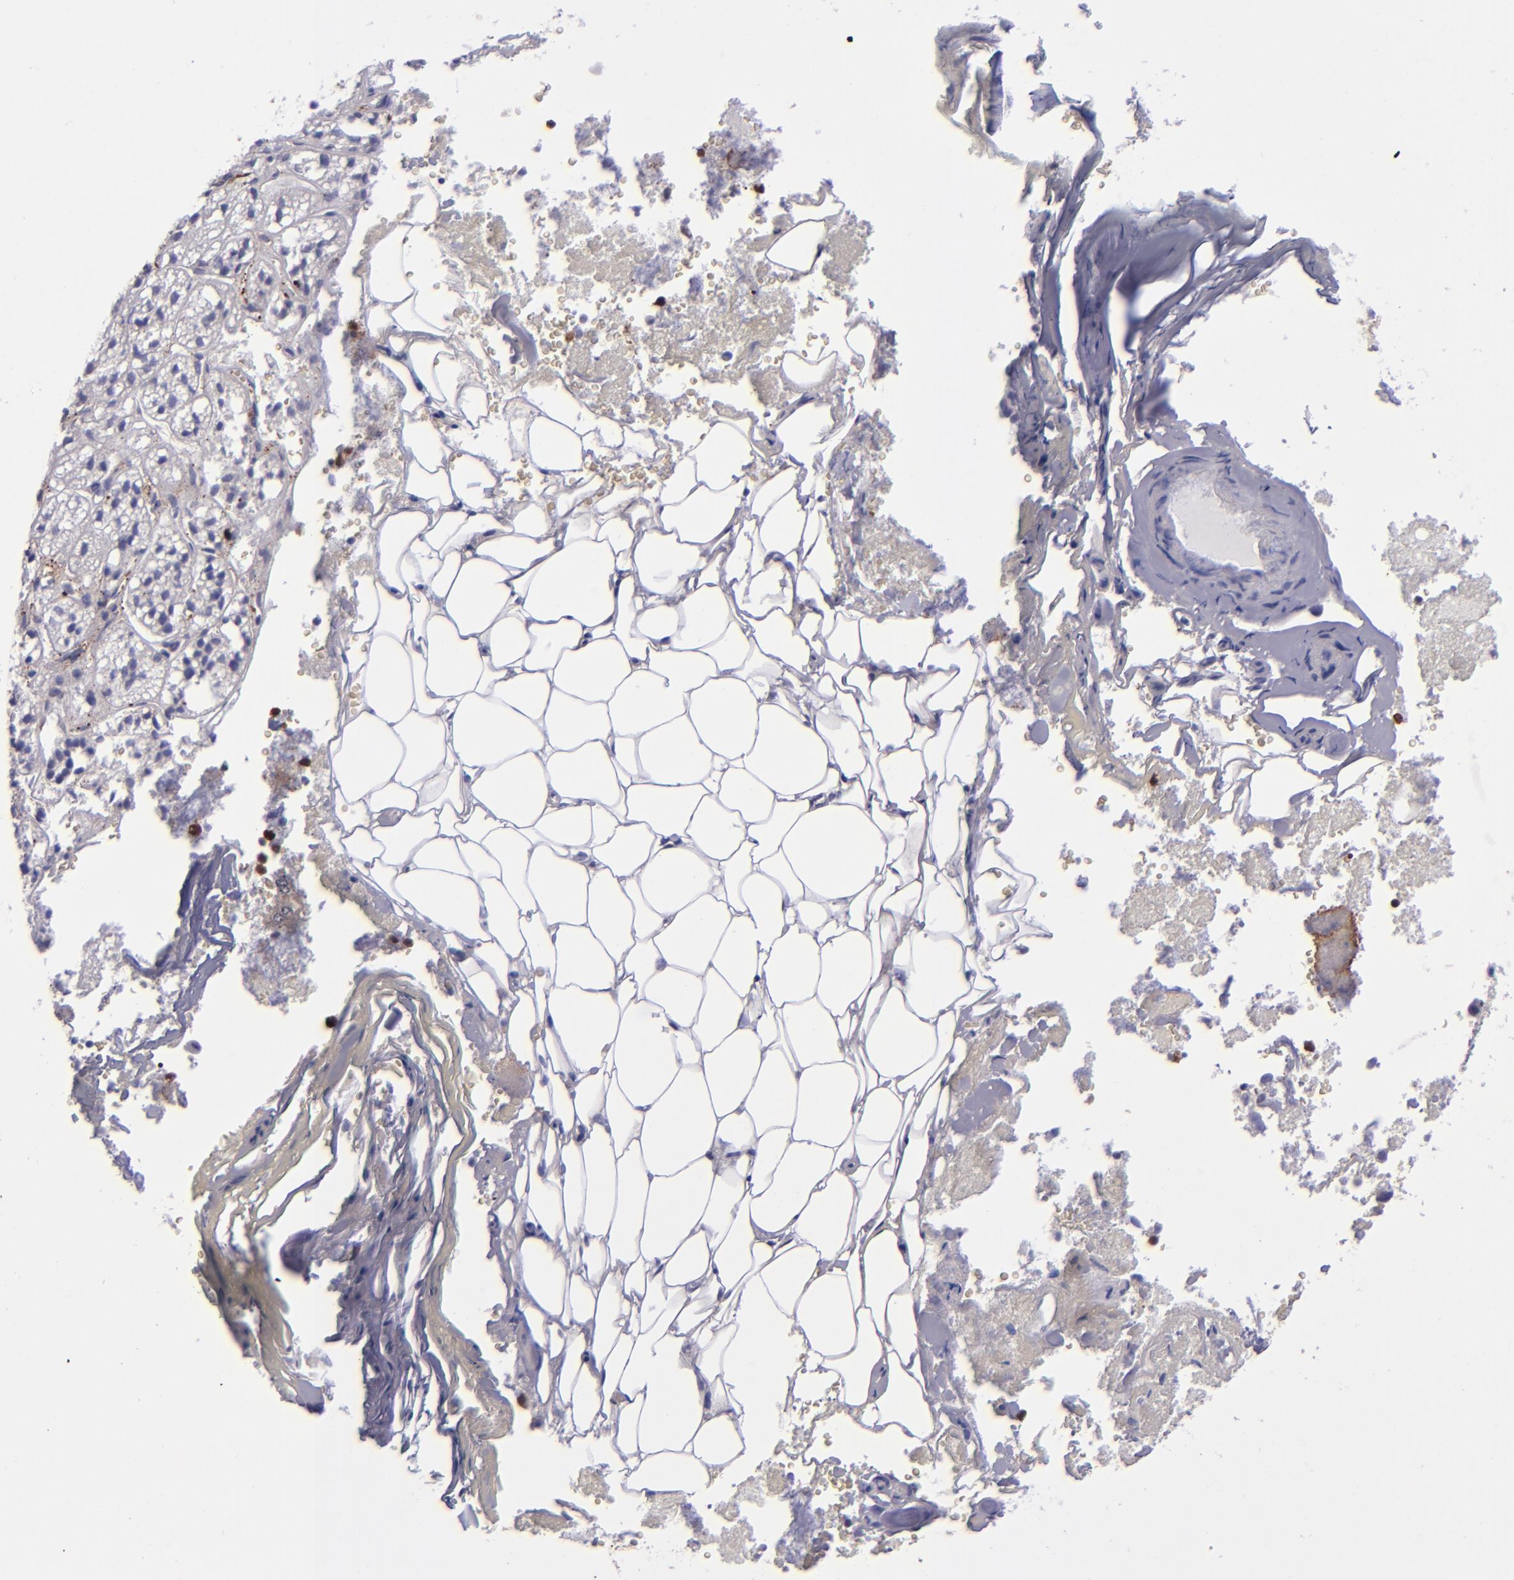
{"staining": {"intensity": "negative", "quantity": "none", "location": "none"}, "tissue": "adrenal gland", "cell_type": "Glandular cells", "image_type": "normal", "snomed": [{"axis": "morphology", "description": "Normal tissue, NOS"}, {"axis": "topography", "description": "Adrenal gland"}], "caption": "Human adrenal gland stained for a protein using immunohistochemistry (IHC) exhibits no positivity in glandular cells.", "gene": "TYMP", "patient": {"sex": "female", "age": 71}}